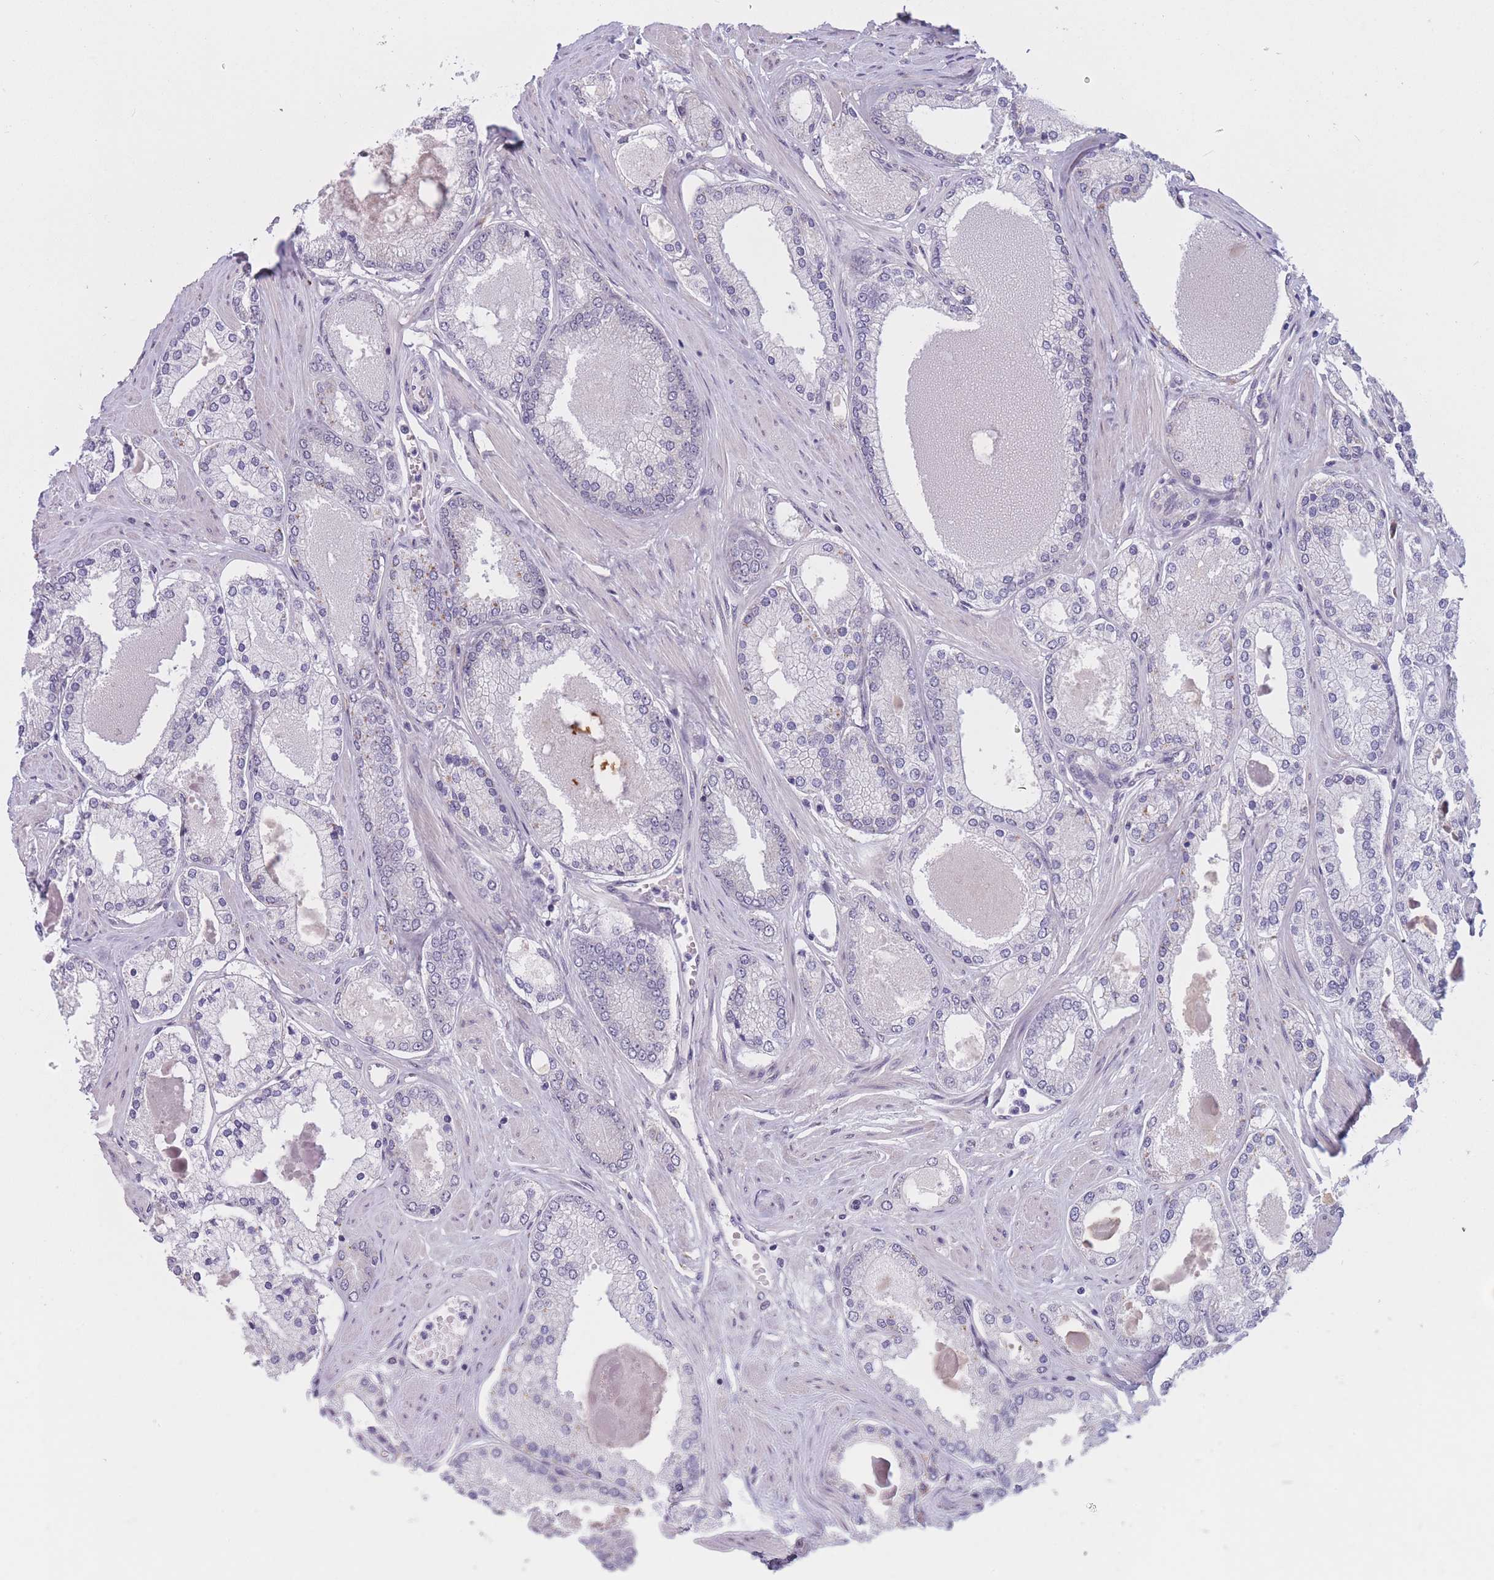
{"staining": {"intensity": "negative", "quantity": "none", "location": "none"}, "tissue": "prostate cancer", "cell_type": "Tumor cells", "image_type": "cancer", "snomed": [{"axis": "morphology", "description": "Adenocarcinoma, Low grade"}, {"axis": "topography", "description": "Prostate"}], "caption": "Low-grade adenocarcinoma (prostate) stained for a protein using IHC demonstrates no positivity tumor cells.", "gene": "COL27A1", "patient": {"sex": "male", "age": 42}}